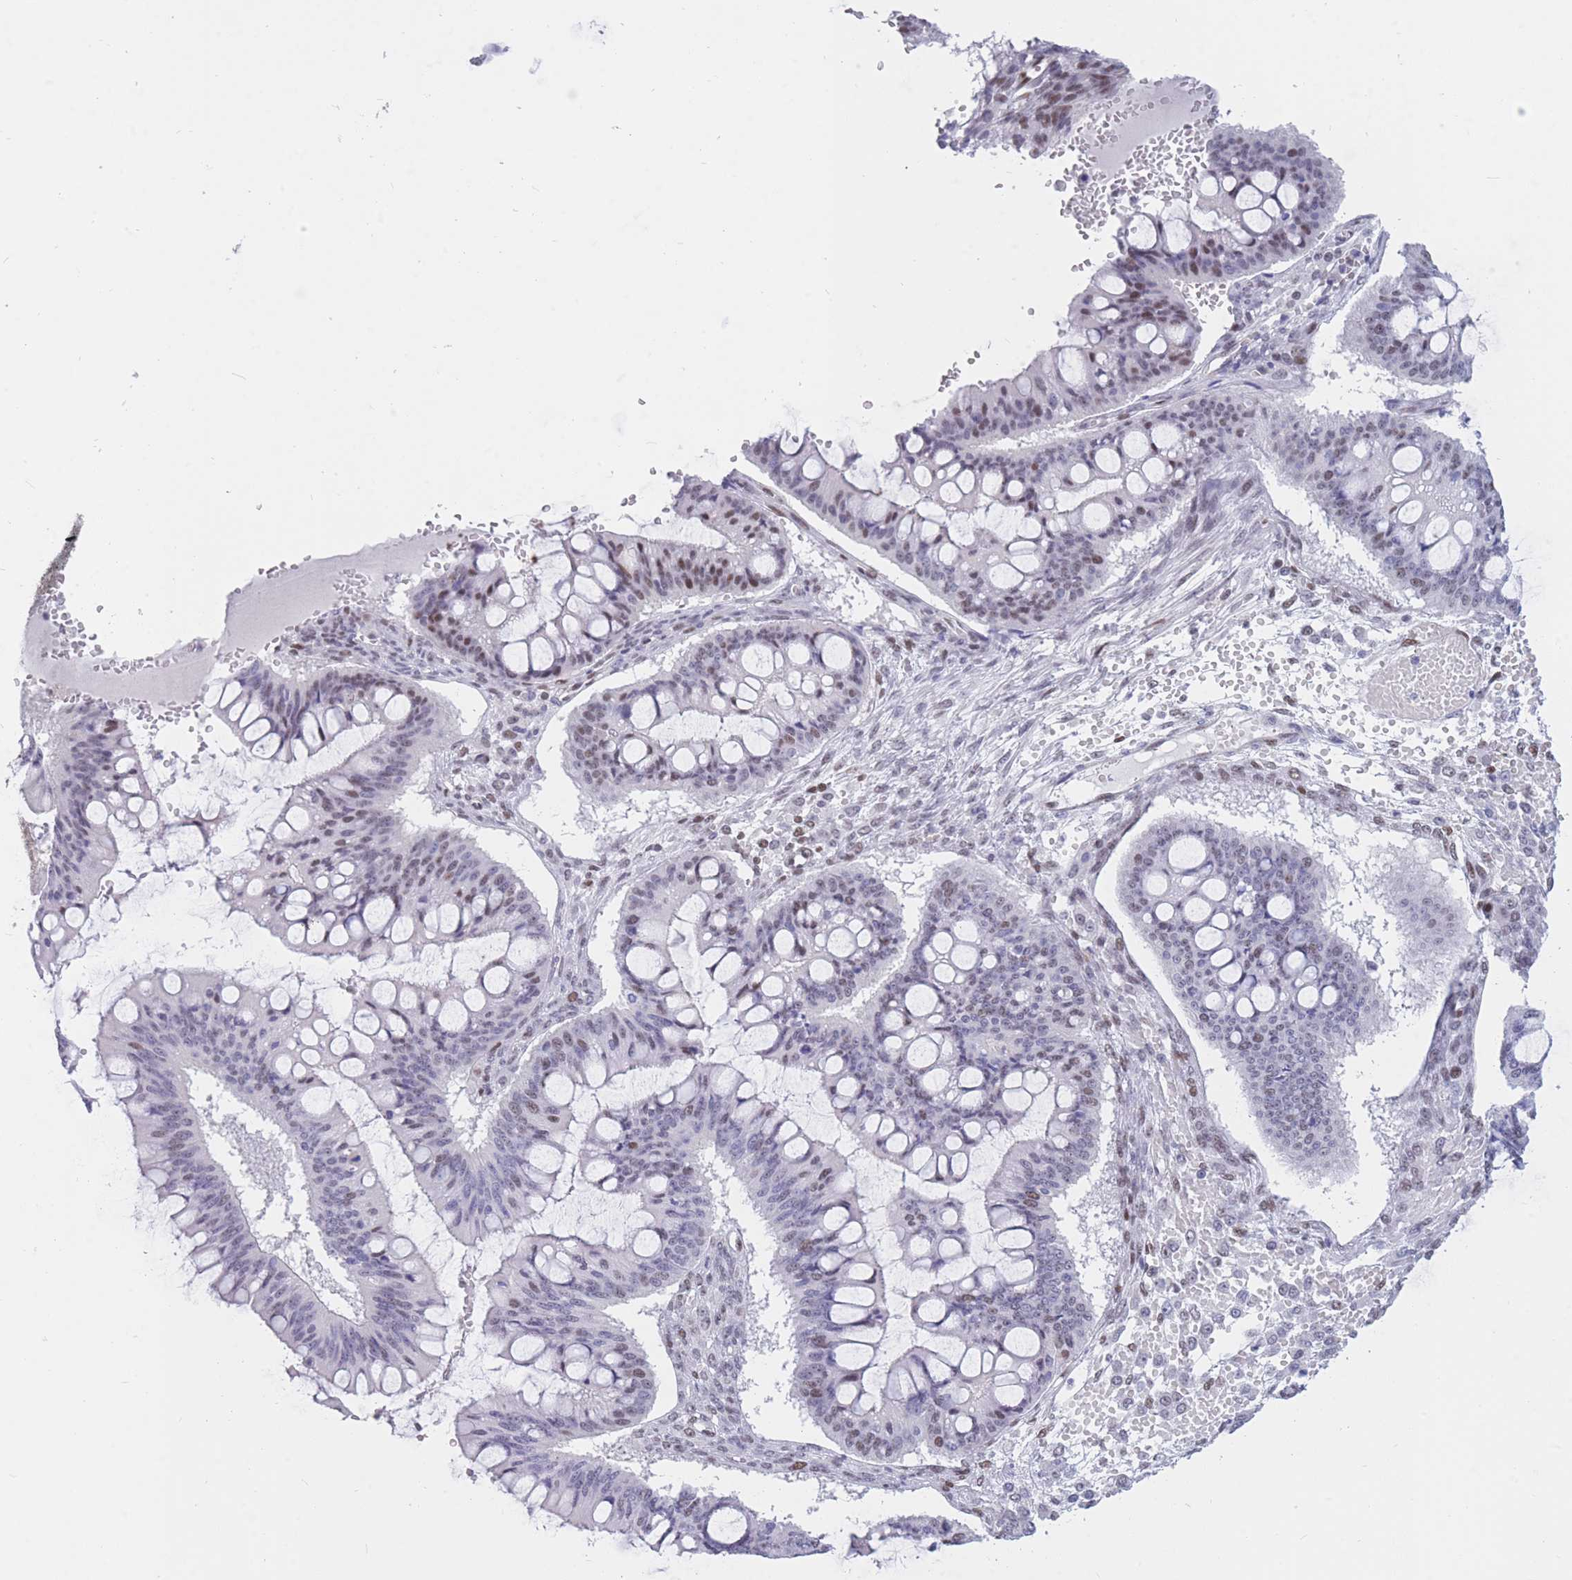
{"staining": {"intensity": "moderate", "quantity": "<25%", "location": "nuclear"}, "tissue": "ovarian cancer", "cell_type": "Tumor cells", "image_type": "cancer", "snomed": [{"axis": "morphology", "description": "Cystadenocarcinoma, mucinous, NOS"}, {"axis": "topography", "description": "Ovary"}], "caption": "The micrograph shows immunohistochemical staining of ovarian mucinous cystadenocarcinoma. There is moderate nuclear positivity is seen in approximately <25% of tumor cells.", "gene": "NASP", "patient": {"sex": "female", "age": 73}}